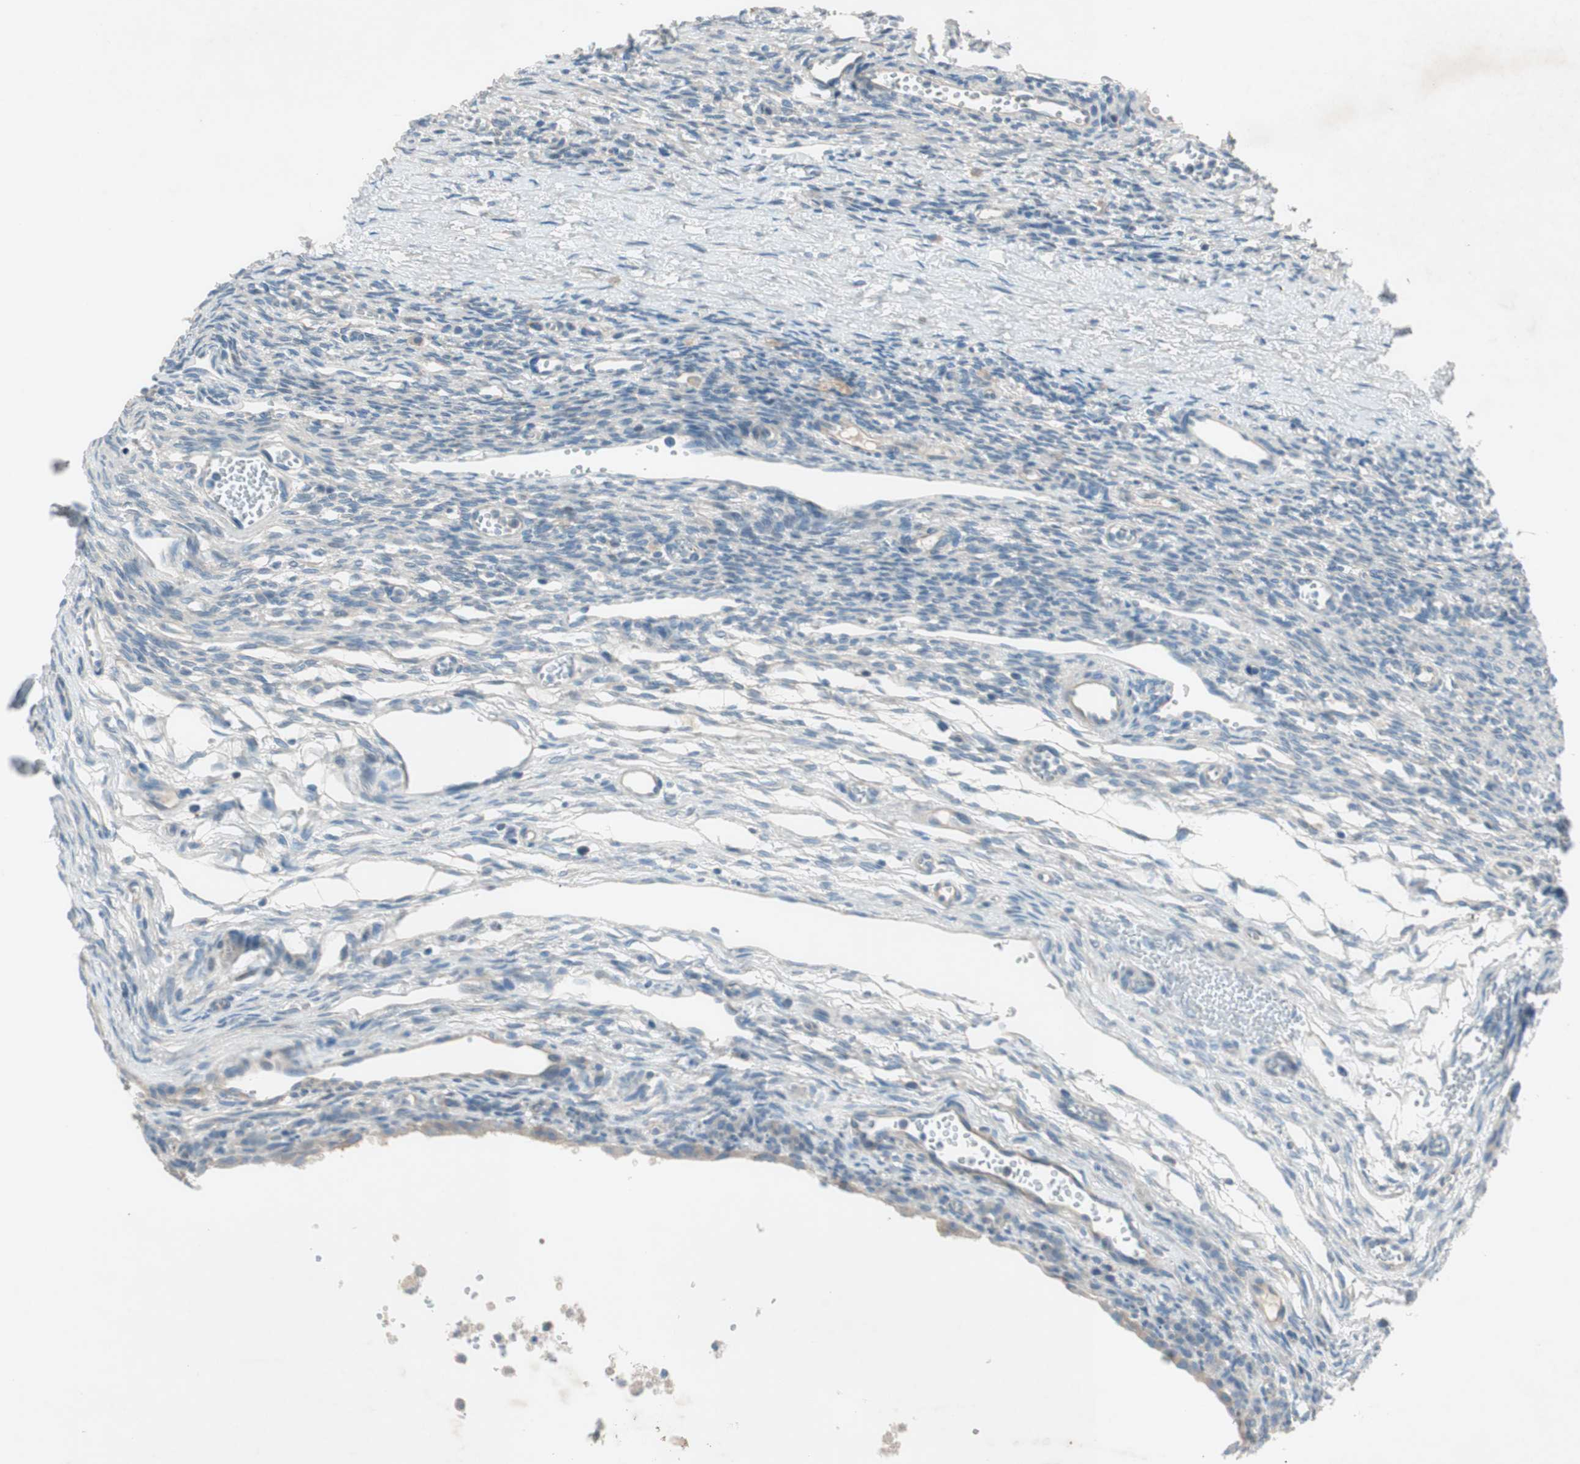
{"staining": {"intensity": "negative", "quantity": "none", "location": "none"}, "tissue": "ovary", "cell_type": "Ovarian stroma cells", "image_type": "normal", "snomed": [{"axis": "morphology", "description": "Normal tissue, NOS"}, {"axis": "topography", "description": "Ovary"}], "caption": "Immunohistochemistry photomicrograph of unremarkable ovary: ovary stained with DAB demonstrates no significant protein staining in ovarian stroma cells. (DAB (3,3'-diaminobenzidine) IHC, high magnification).", "gene": "PRRG4", "patient": {"sex": "female", "age": 33}}